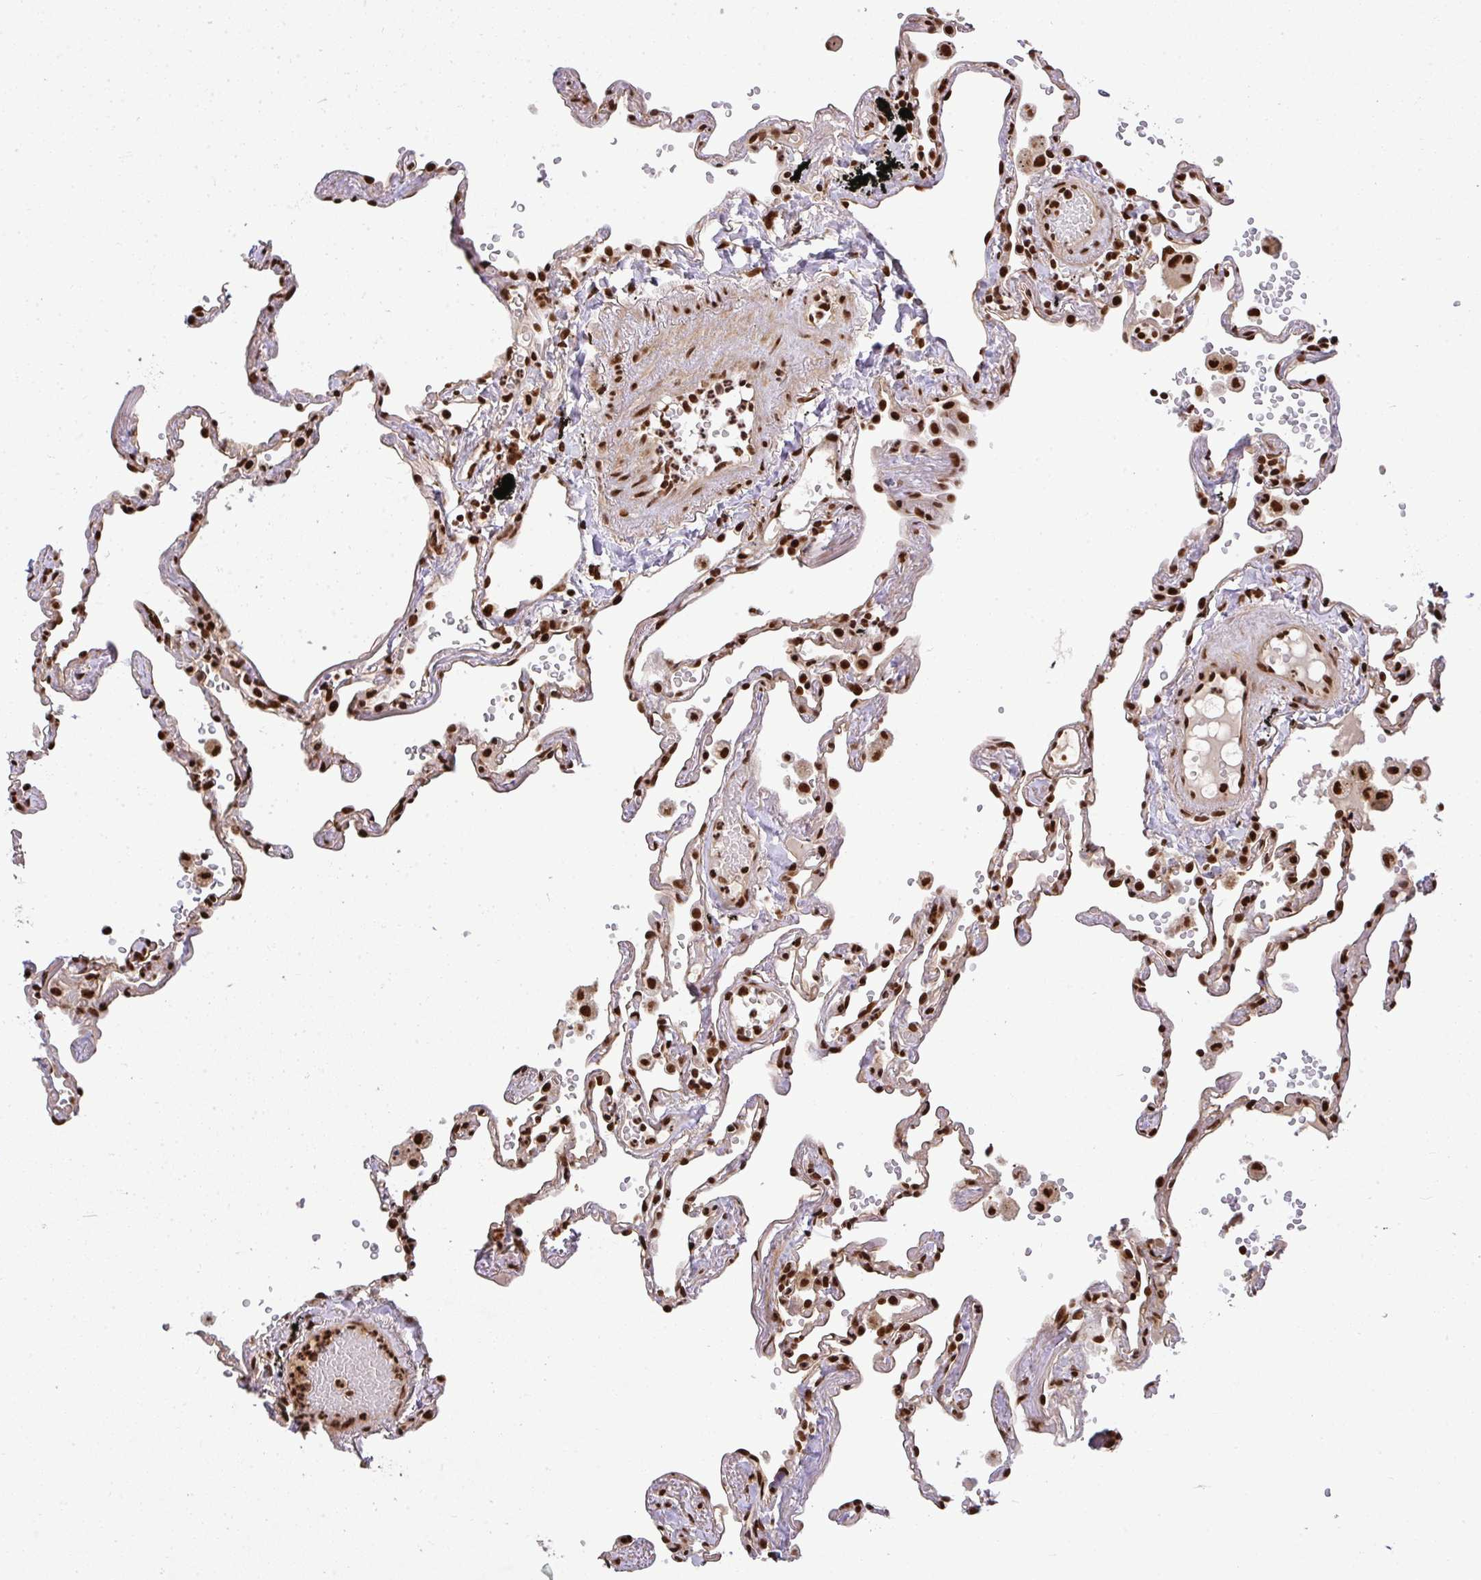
{"staining": {"intensity": "strong", "quantity": ">75%", "location": "nuclear"}, "tissue": "lung", "cell_type": "Alveolar cells", "image_type": "normal", "snomed": [{"axis": "morphology", "description": "Normal tissue, NOS"}, {"axis": "topography", "description": "Lung"}], "caption": "This photomicrograph displays IHC staining of unremarkable human lung, with high strong nuclear expression in about >75% of alveolar cells.", "gene": "U2AF1L4", "patient": {"sex": "female", "age": 67}}